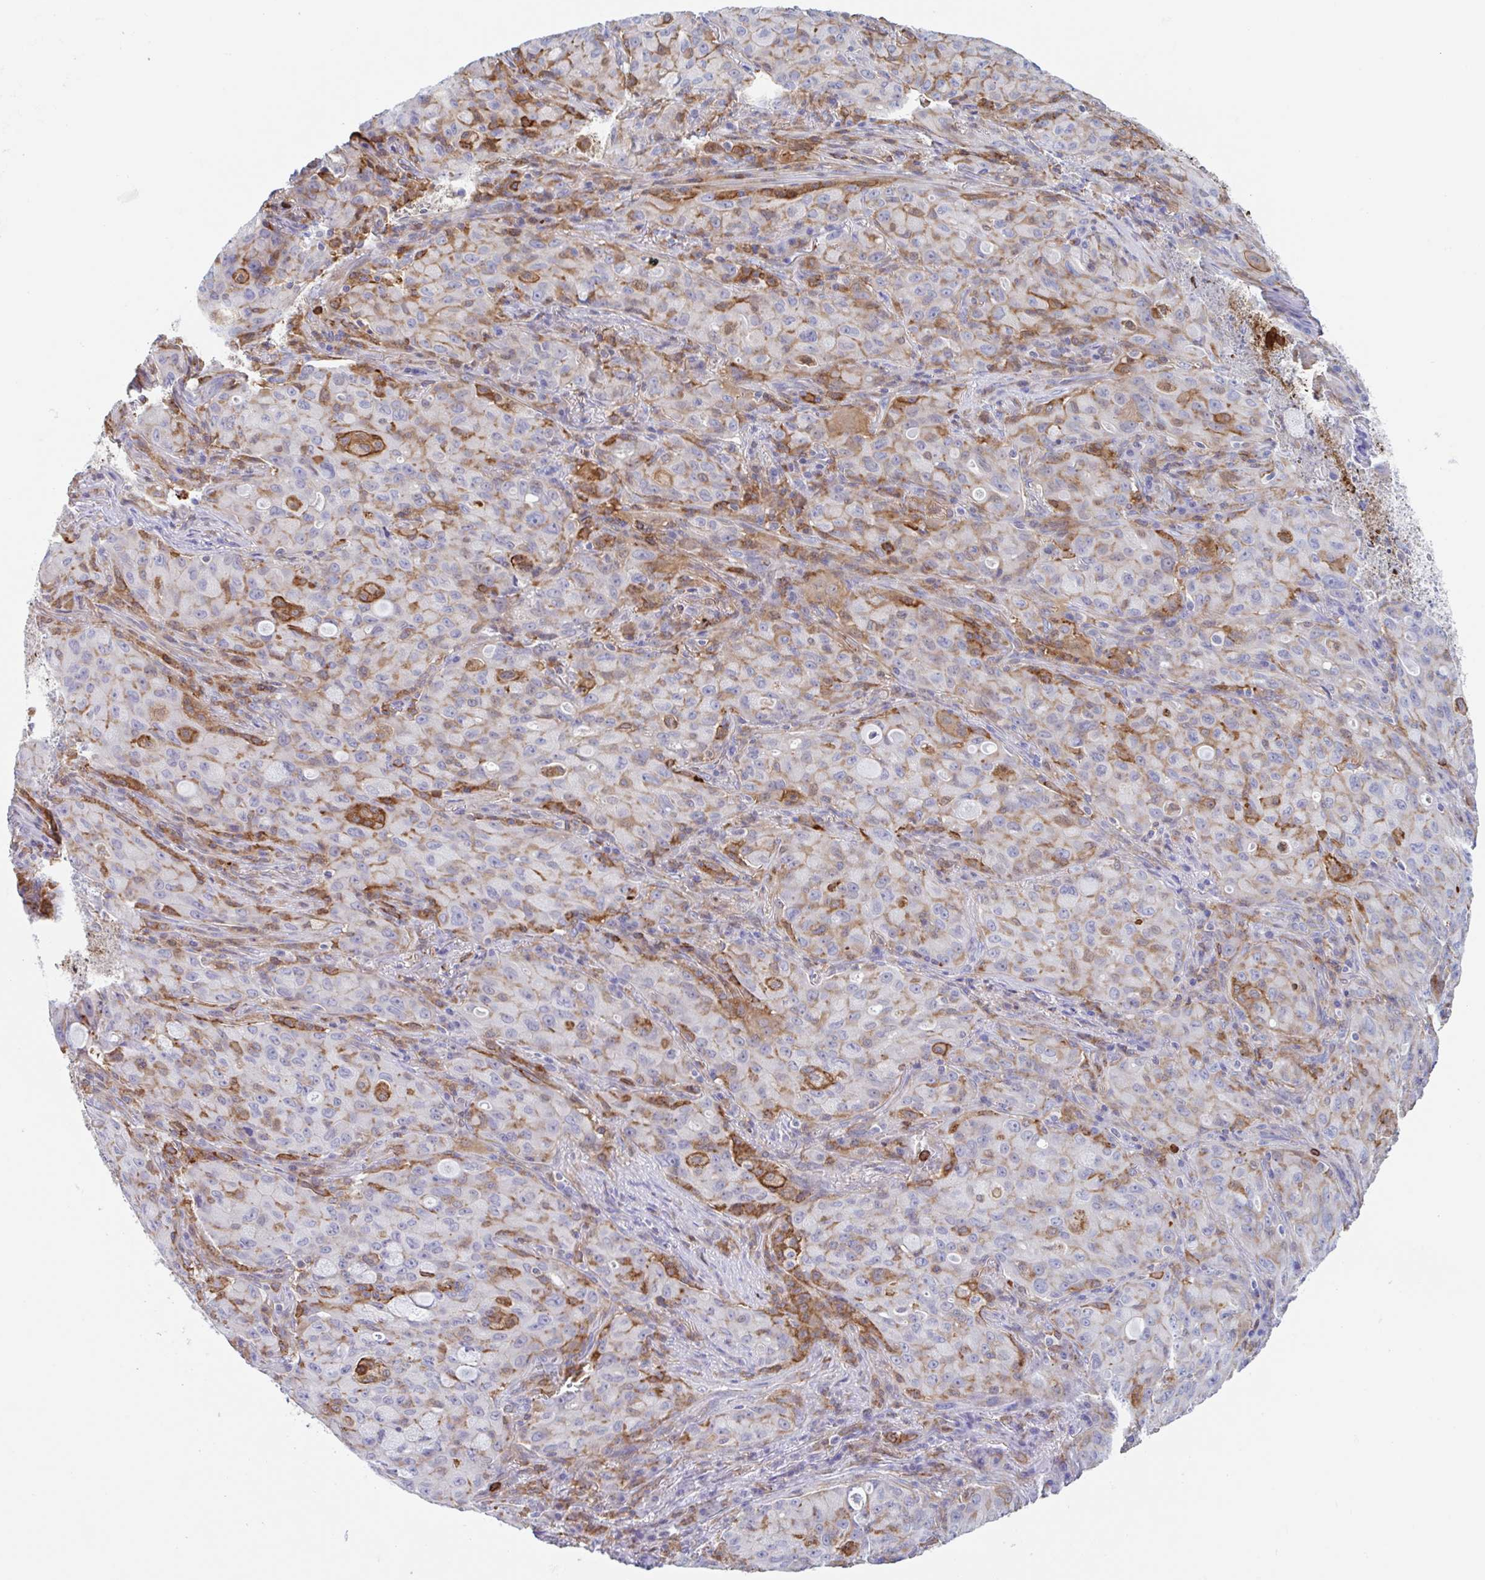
{"staining": {"intensity": "moderate", "quantity": "<25%", "location": "cytoplasmic/membranous"}, "tissue": "lung cancer", "cell_type": "Tumor cells", "image_type": "cancer", "snomed": [{"axis": "morphology", "description": "Adenocarcinoma, NOS"}, {"axis": "topography", "description": "Lung"}], "caption": "The immunohistochemical stain labels moderate cytoplasmic/membranous staining in tumor cells of lung adenocarcinoma tissue. Using DAB (3,3'-diaminobenzidine) (brown) and hematoxylin (blue) stains, captured at high magnification using brightfield microscopy.", "gene": "EFHD1", "patient": {"sex": "female", "age": 44}}